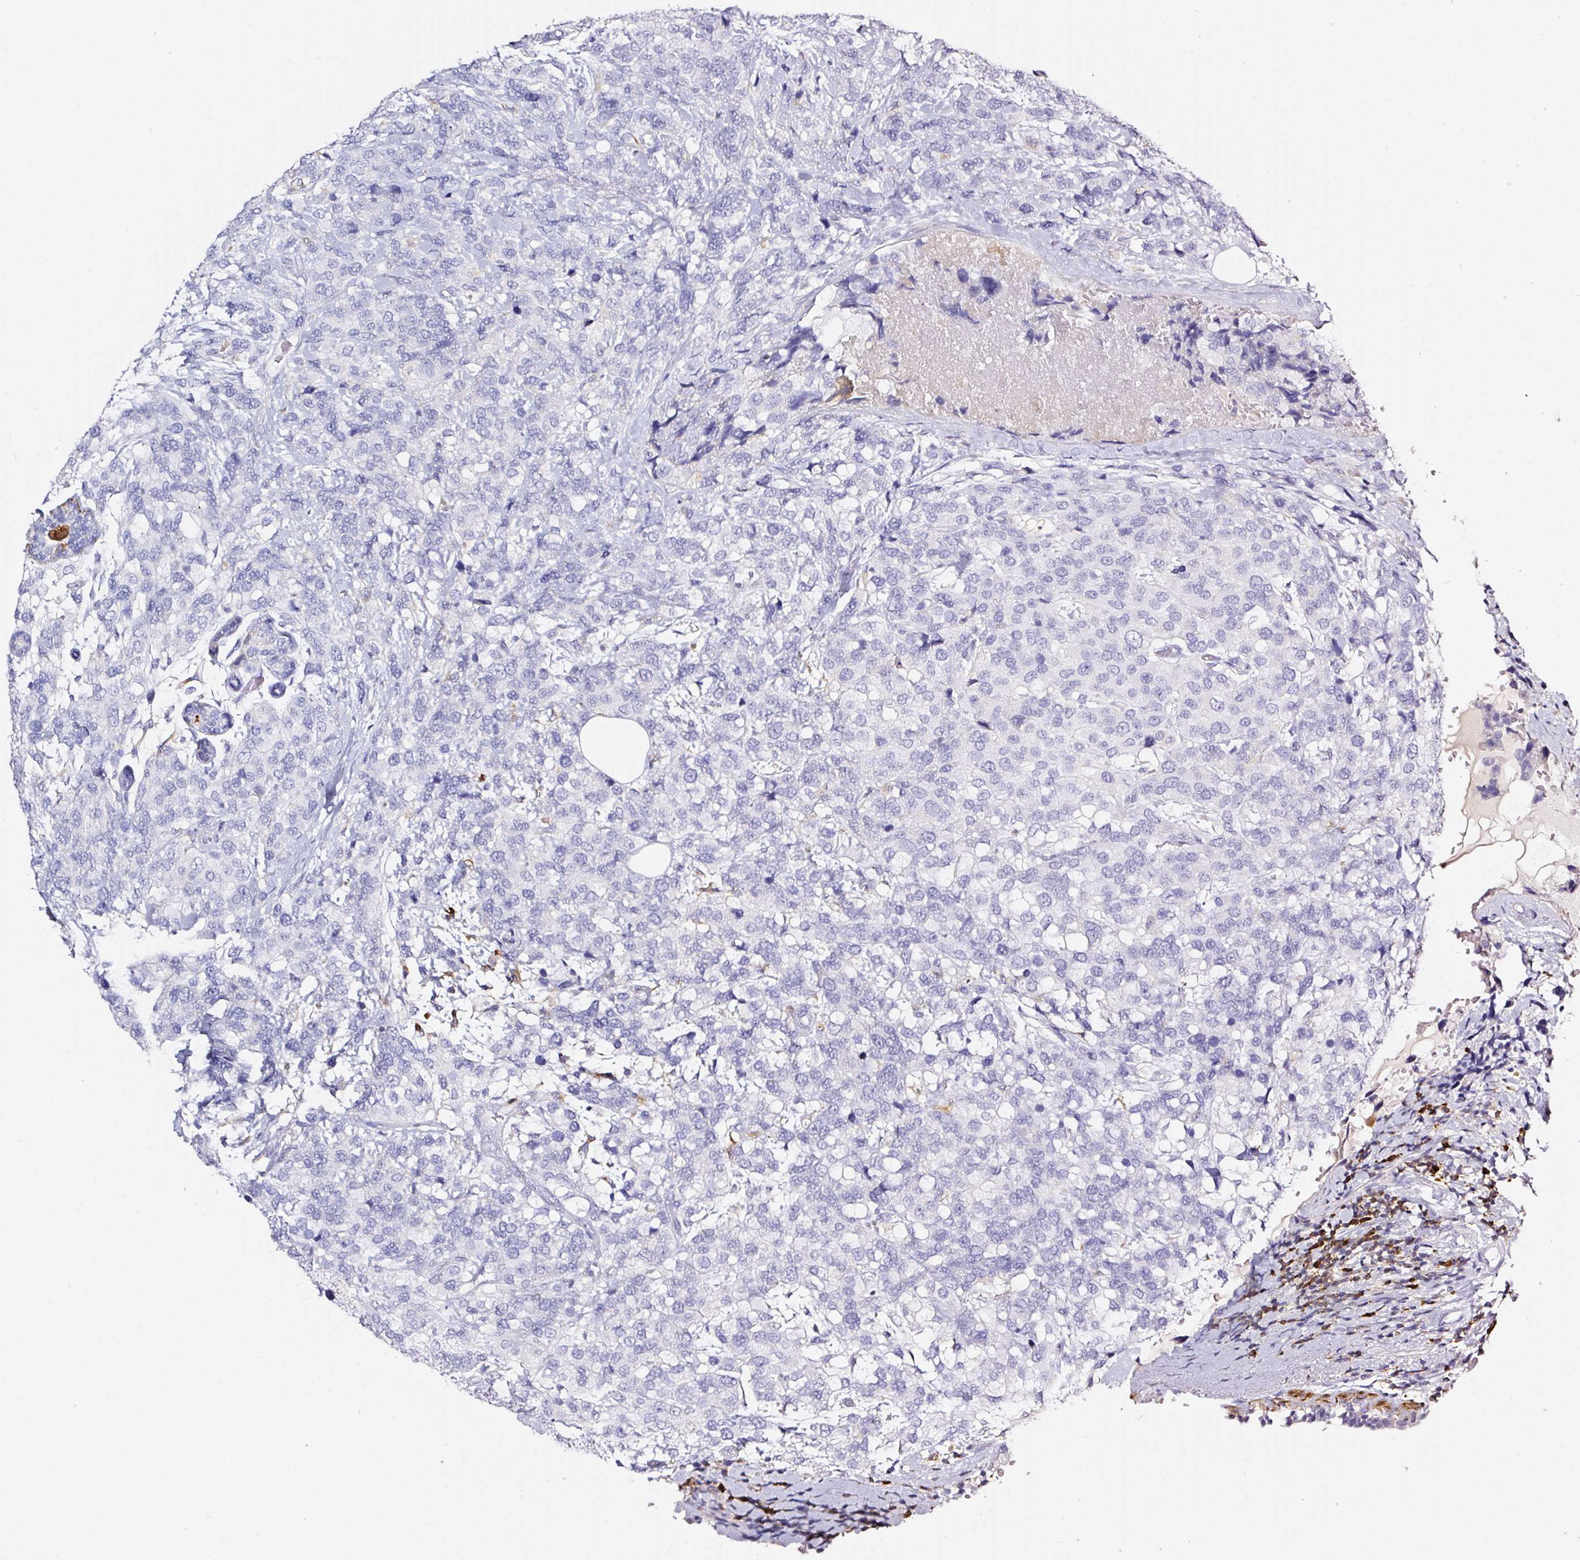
{"staining": {"intensity": "negative", "quantity": "none", "location": "none"}, "tissue": "breast cancer", "cell_type": "Tumor cells", "image_type": "cancer", "snomed": [{"axis": "morphology", "description": "Lobular carcinoma"}, {"axis": "topography", "description": "Breast"}], "caption": "The immunohistochemistry (IHC) histopathology image has no significant positivity in tumor cells of breast lobular carcinoma tissue.", "gene": "CYB561A3", "patient": {"sex": "female", "age": 59}}